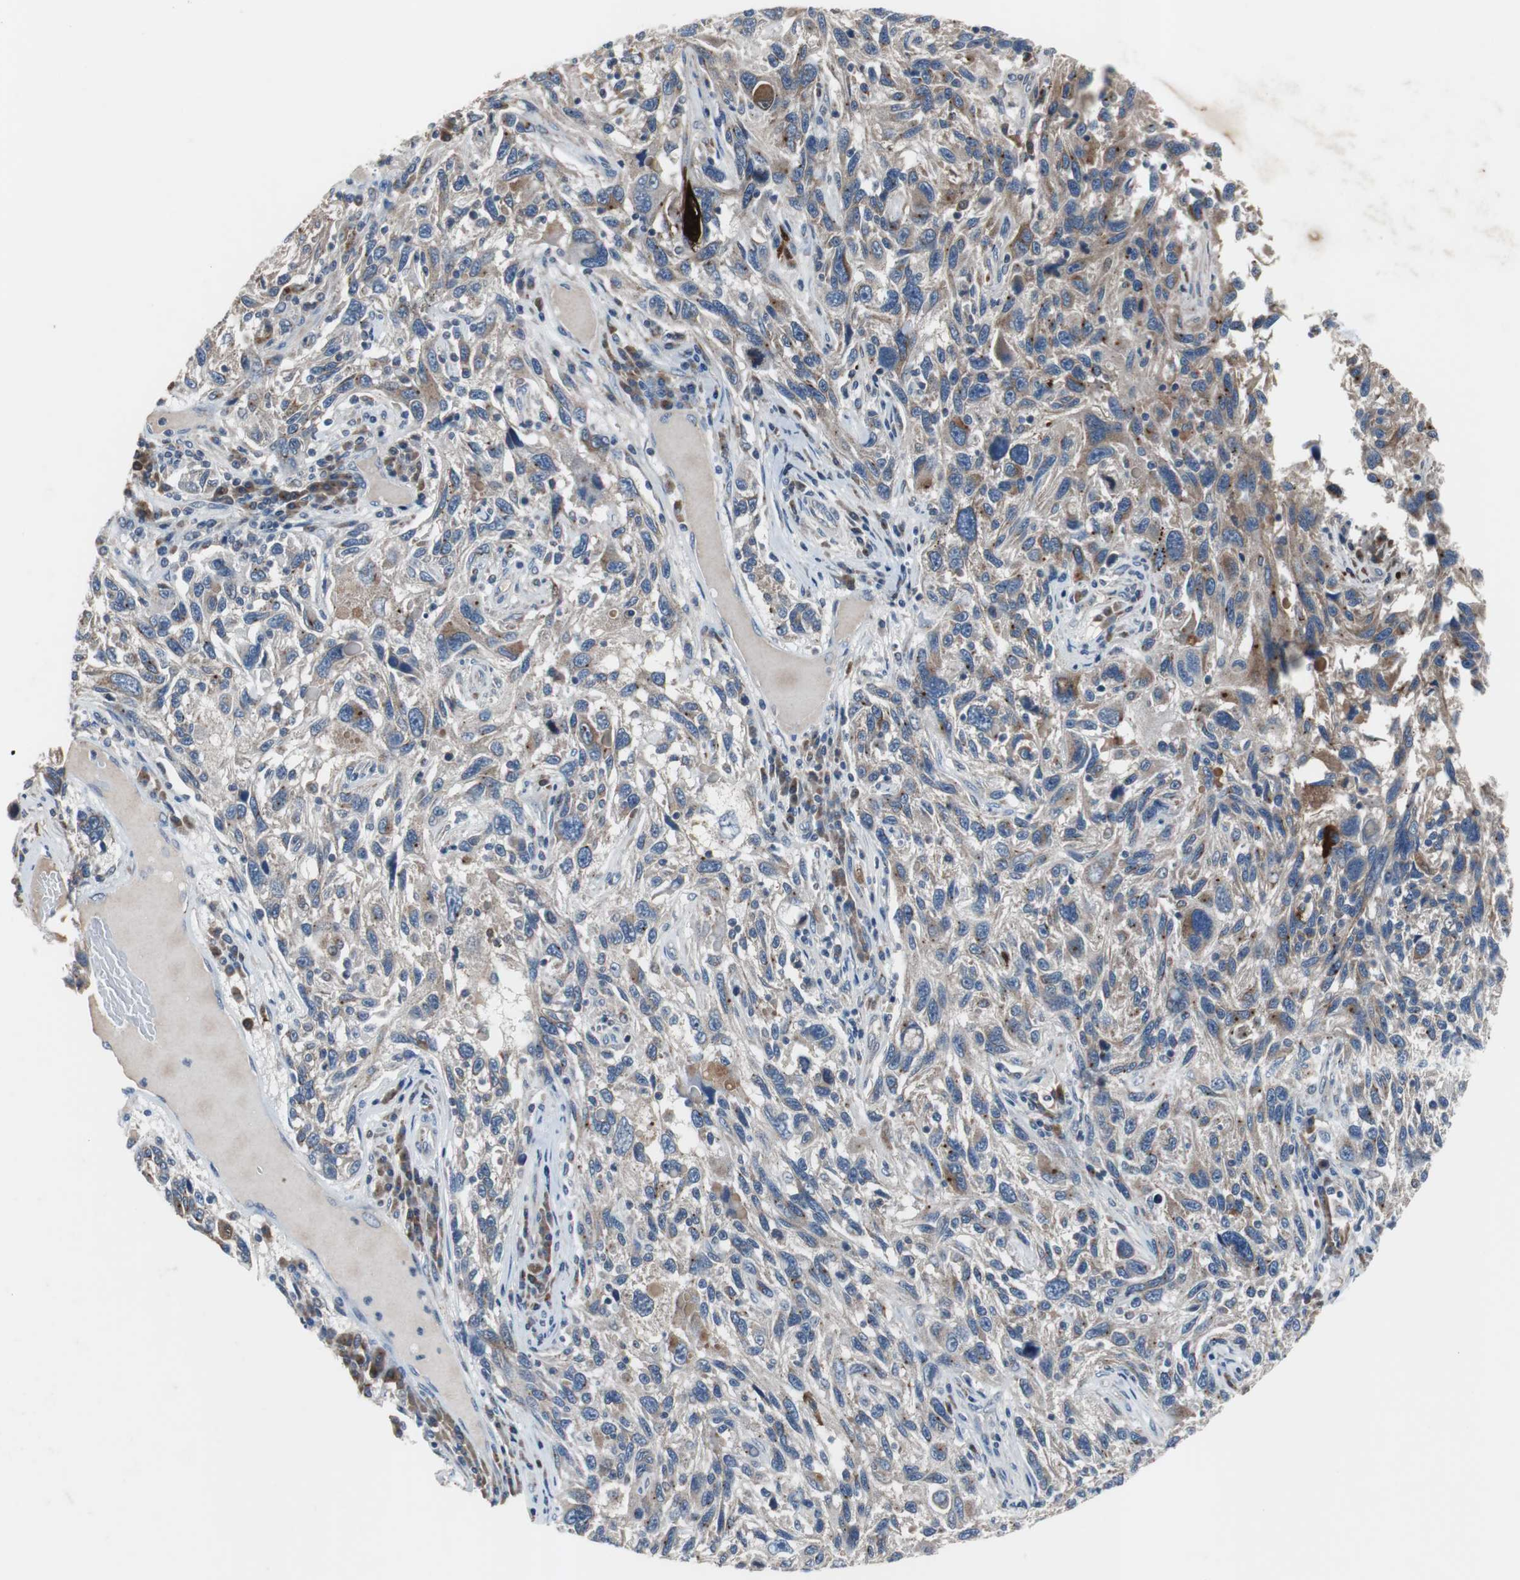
{"staining": {"intensity": "moderate", "quantity": "25%-75%", "location": "cytoplasmic/membranous"}, "tissue": "melanoma", "cell_type": "Tumor cells", "image_type": "cancer", "snomed": [{"axis": "morphology", "description": "Malignant melanoma, NOS"}, {"axis": "topography", "description": "Skin"}], "caption": "Human malignant melanoma stained with a protein marker shows moderate staining in tumor cells.", "gene": "CALB2", "patient": {"sex": "male", "age": 53}}